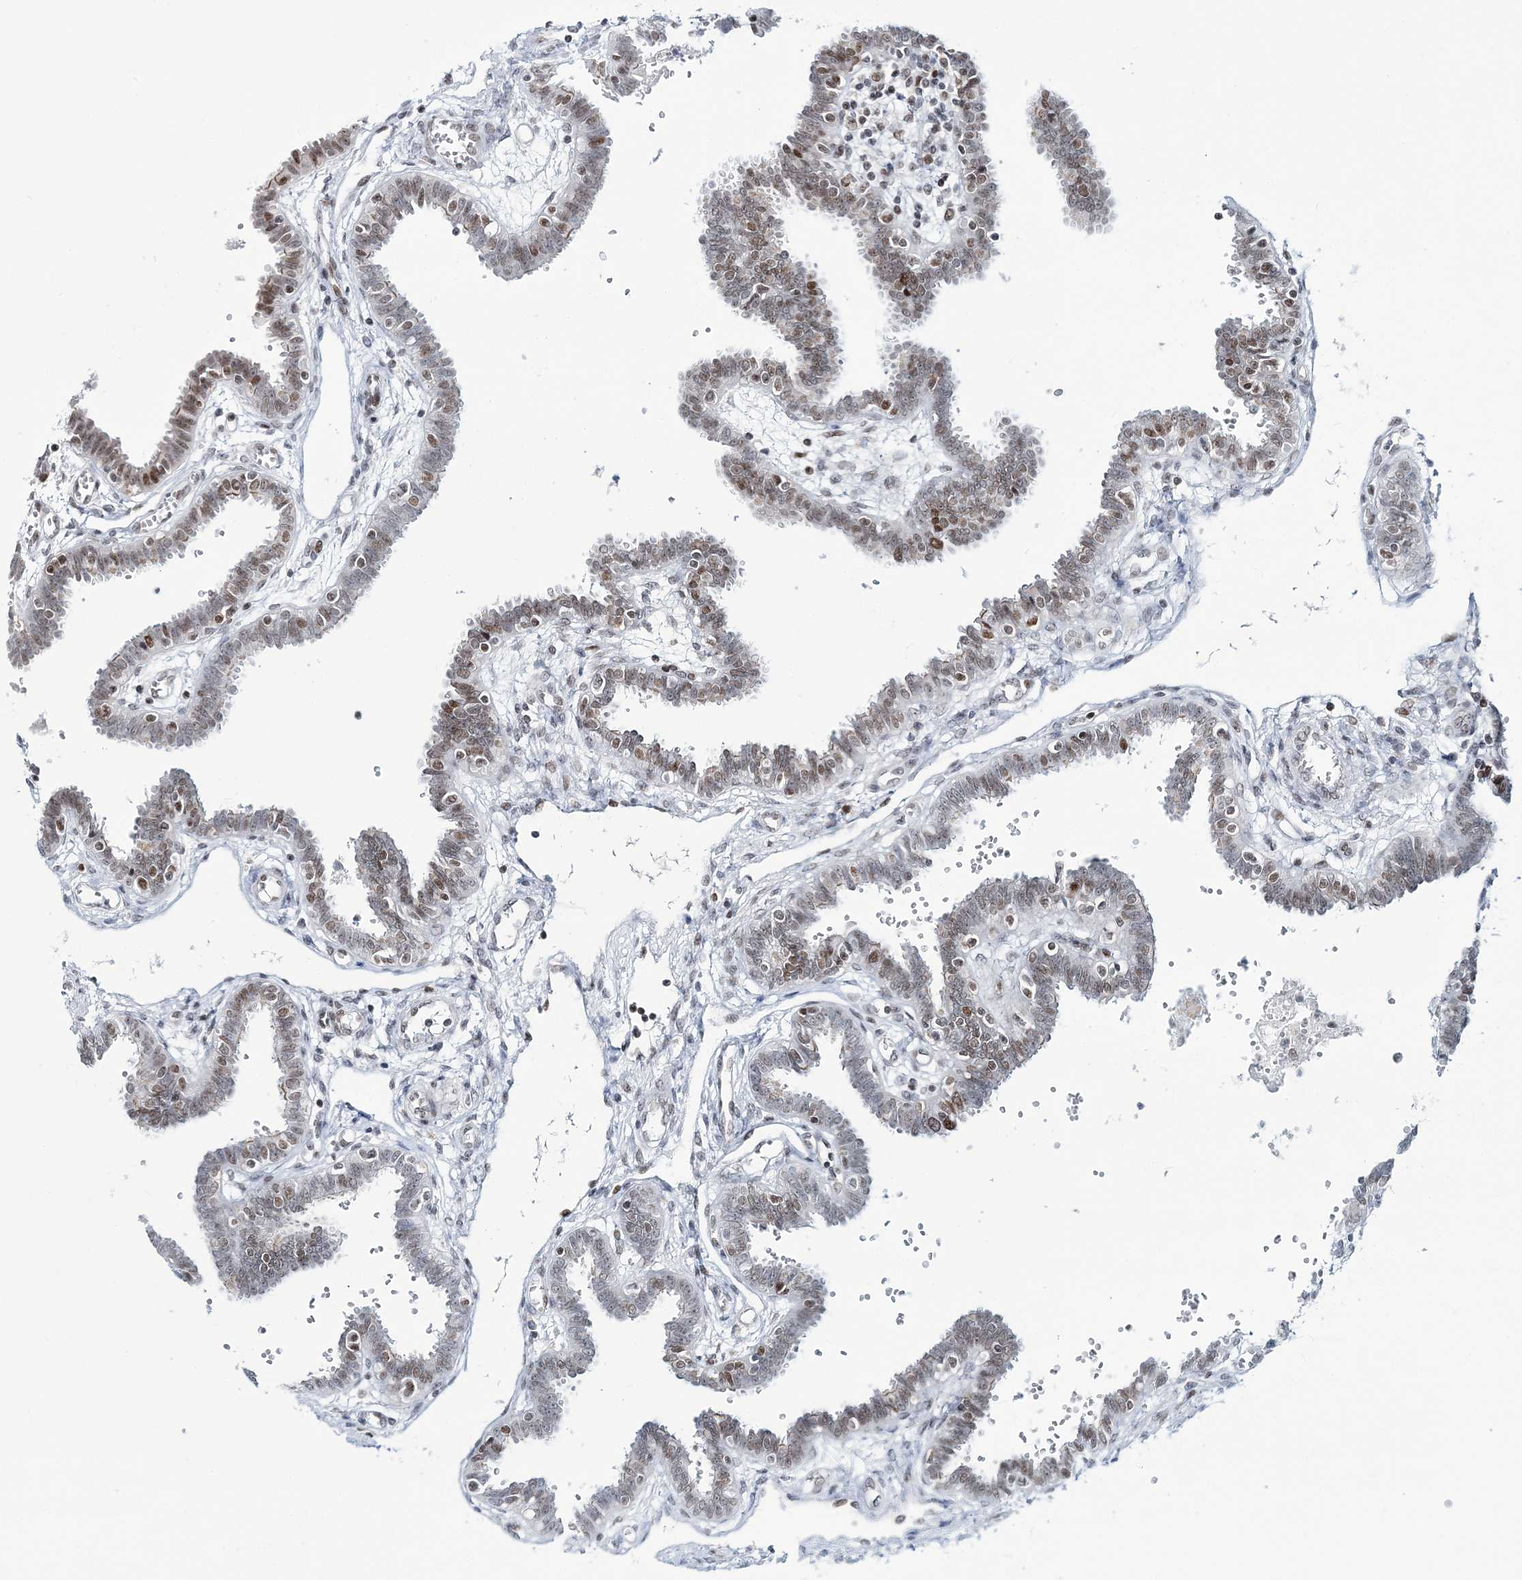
{"staining": {"intensity": "moderate", "quantity": ">75%", "location": "nuclear"}, "tissue": "fallopian tube", "cell_type": "Glandular cells", "image_type": "normal", "snomed": [{"axis": "morphology", "description": "Normal tissue, NOS"}, {"axis": "topography", "description": "Fallopian tube"}], "caption": "The immunohistochemical stain labels moderate nuclear expression in glandular cells of unremarkable fallopian tube.", "gene": "LRRFIP2", "patient": {"sex": "female", "age": 32}}